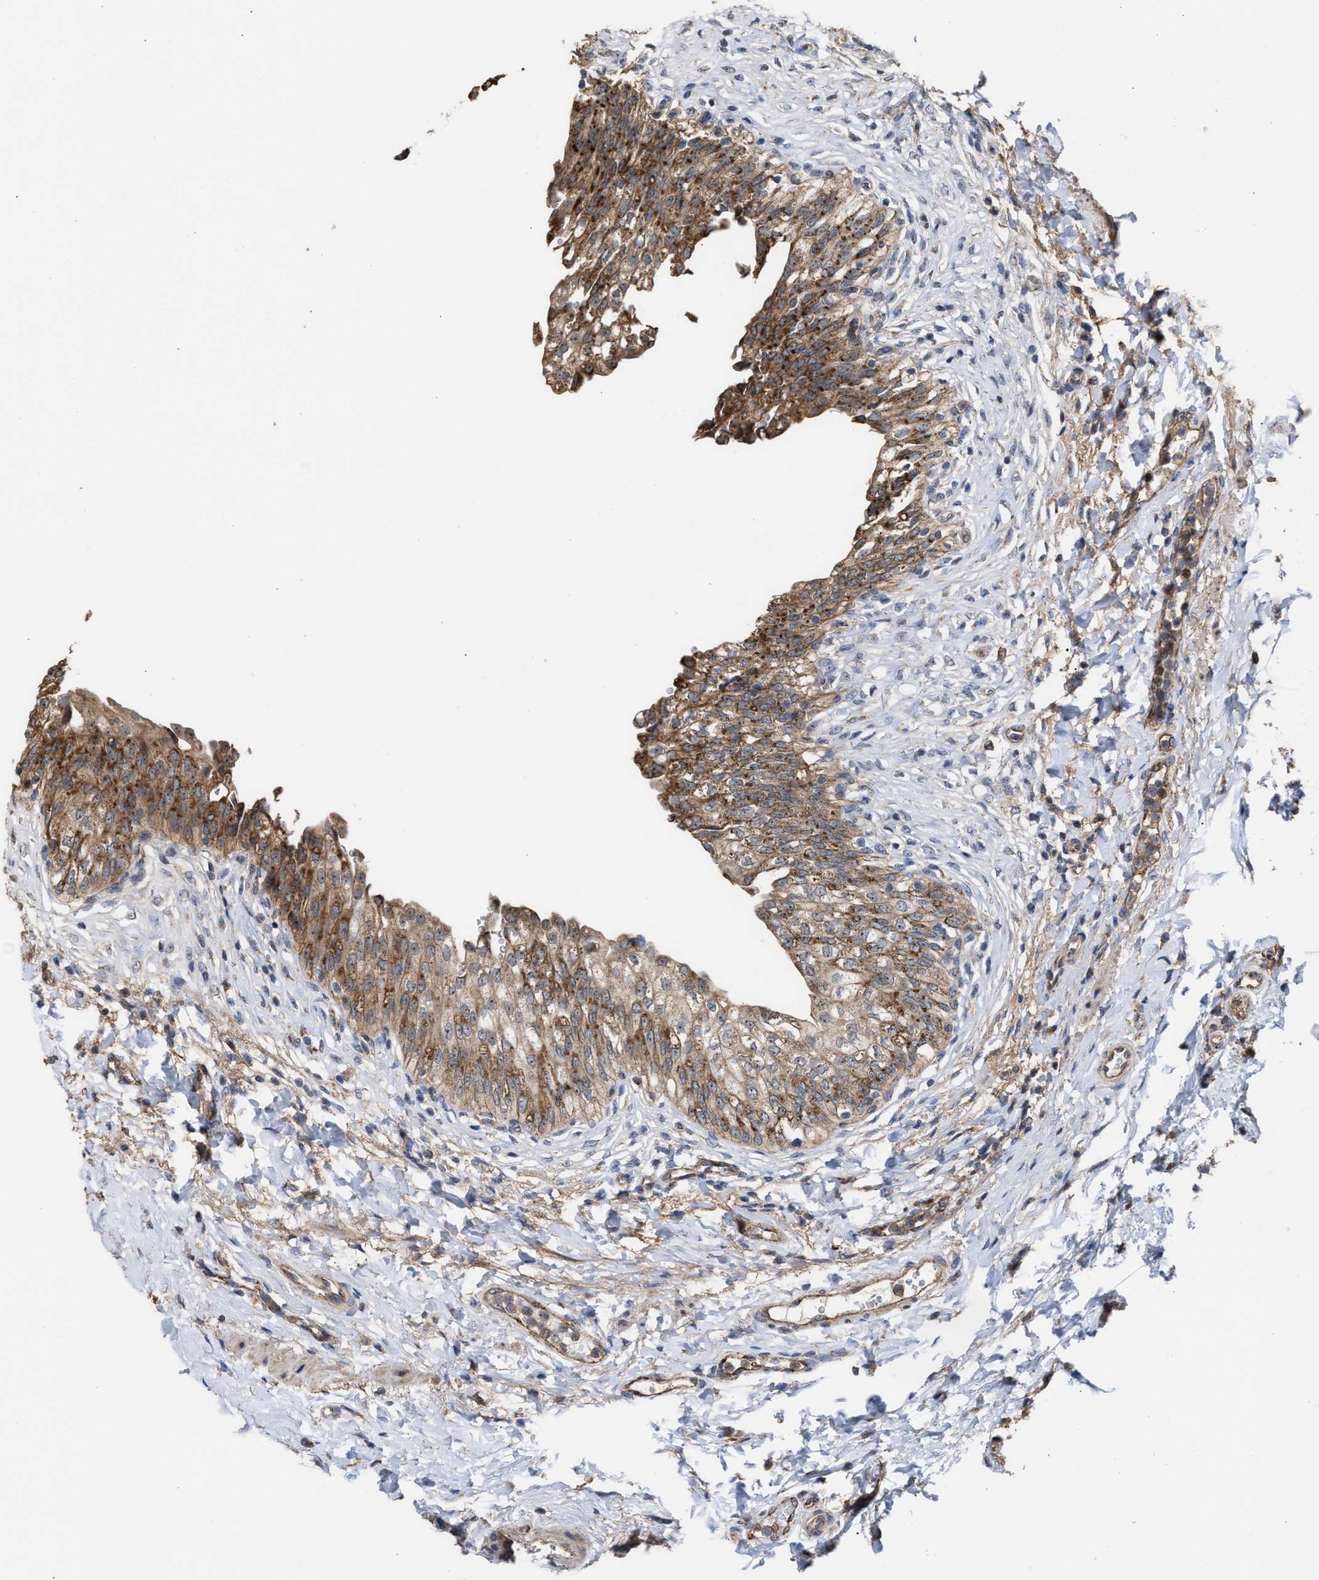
{"staining": {"intensity": "strong", "quantity": ">75%", "location": "cytoplasmic/membranous,nuclear"}, "tissue": "urinary bladder", "cell_type": "Urothelial cells", "image_type": "normal", "snomed": [{"axis": "morphology", "description": "Urothelial carcinoma, High grade"}, {"axis": "topography", "description": "Urinary bladder"}], "caption": "DAB immunohistochemical staining of benign urinary bladder shows strong cytoplasmic/membranous,nuclear protein staining in about >75% of urothelial cells.", "gene": "EXOSC2", "patient": {"sex": "male", "age": 46}}